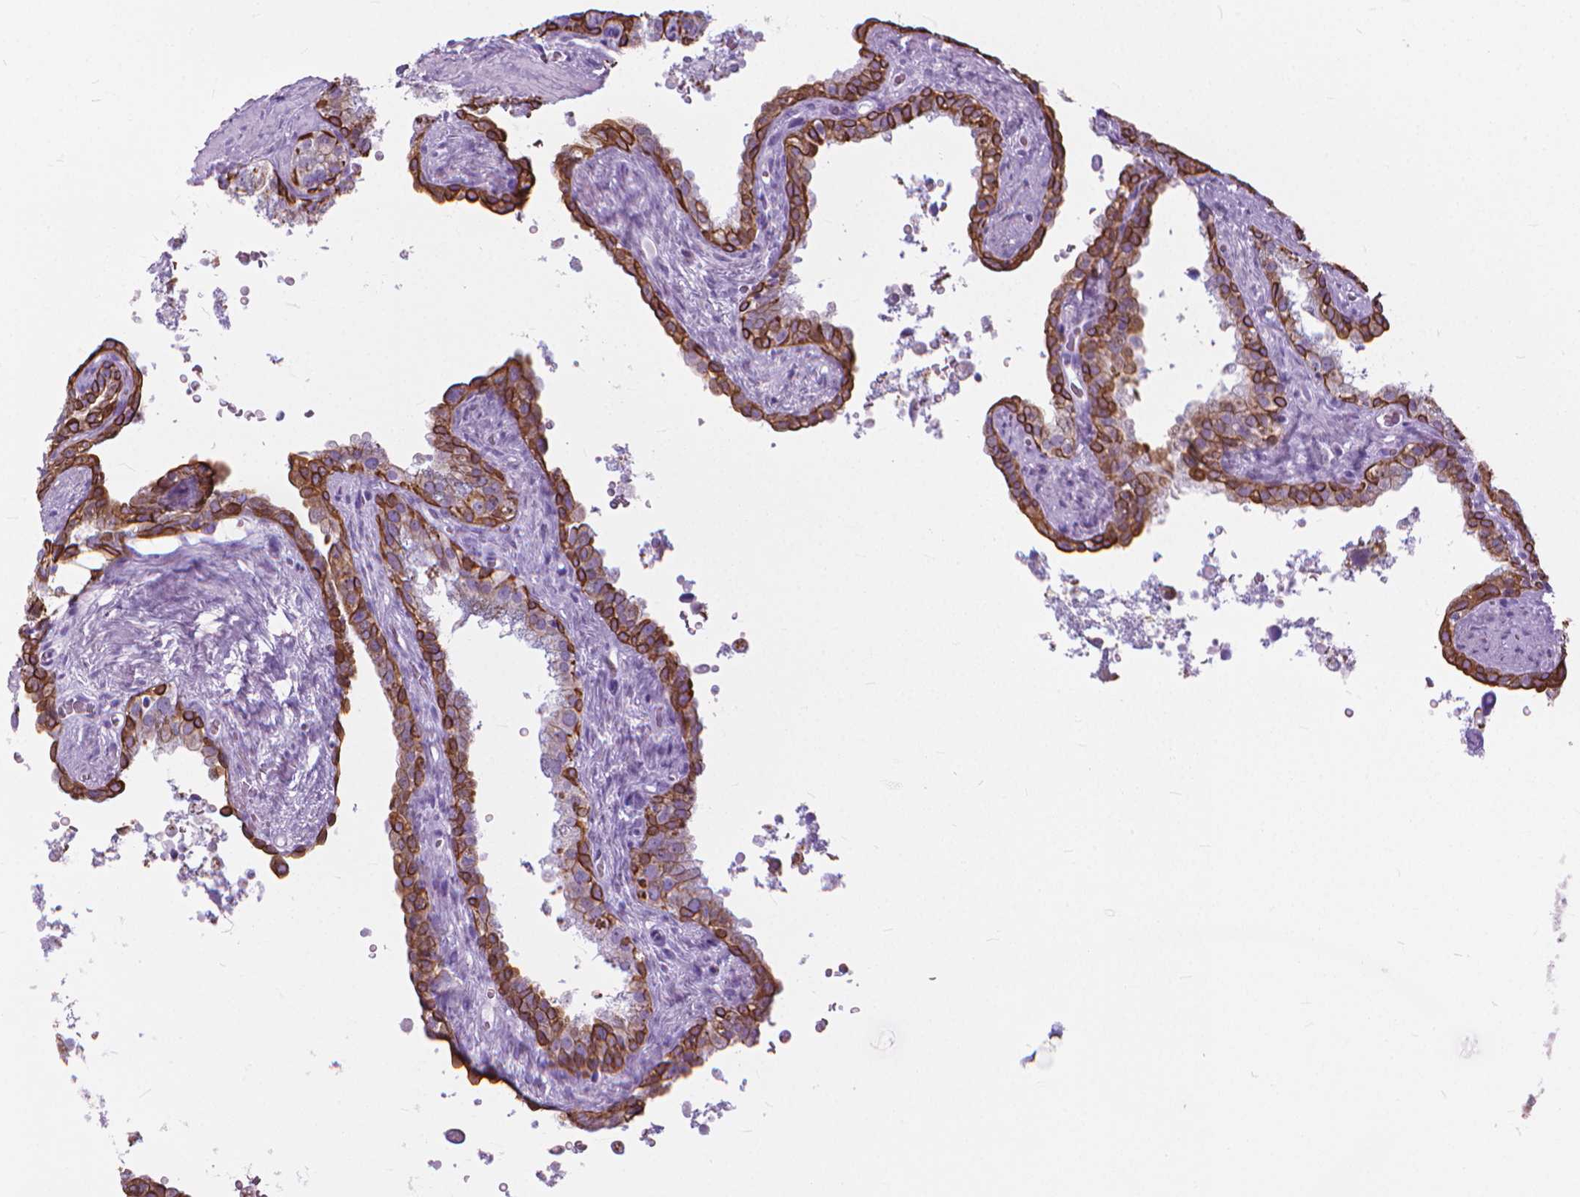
{"staining": {"intensity": "strong", "quantity": "25%-75%", "location": "cytoplasmic/membranous"}, "tissue": "seminal vesicle", "cell_type": "Glandular cells", "image_type": "normal", "snomed": [{"axis": "morphology", "description": "Normal tissue, NOS"}, {"axis": "topography", "description": "Prostate"}, {"axis": "topography", "description": "Seminal veicle"}], "caption": "Protein expression analysis of benign human seminal vesicle reveals strong cytoplasmic/membranous positivity in approximately 25%-75% of glandular cells. Nuclei are stained in blue.", "gene": "HTR2B", "patient": {"sex": "male", "age": 71}}